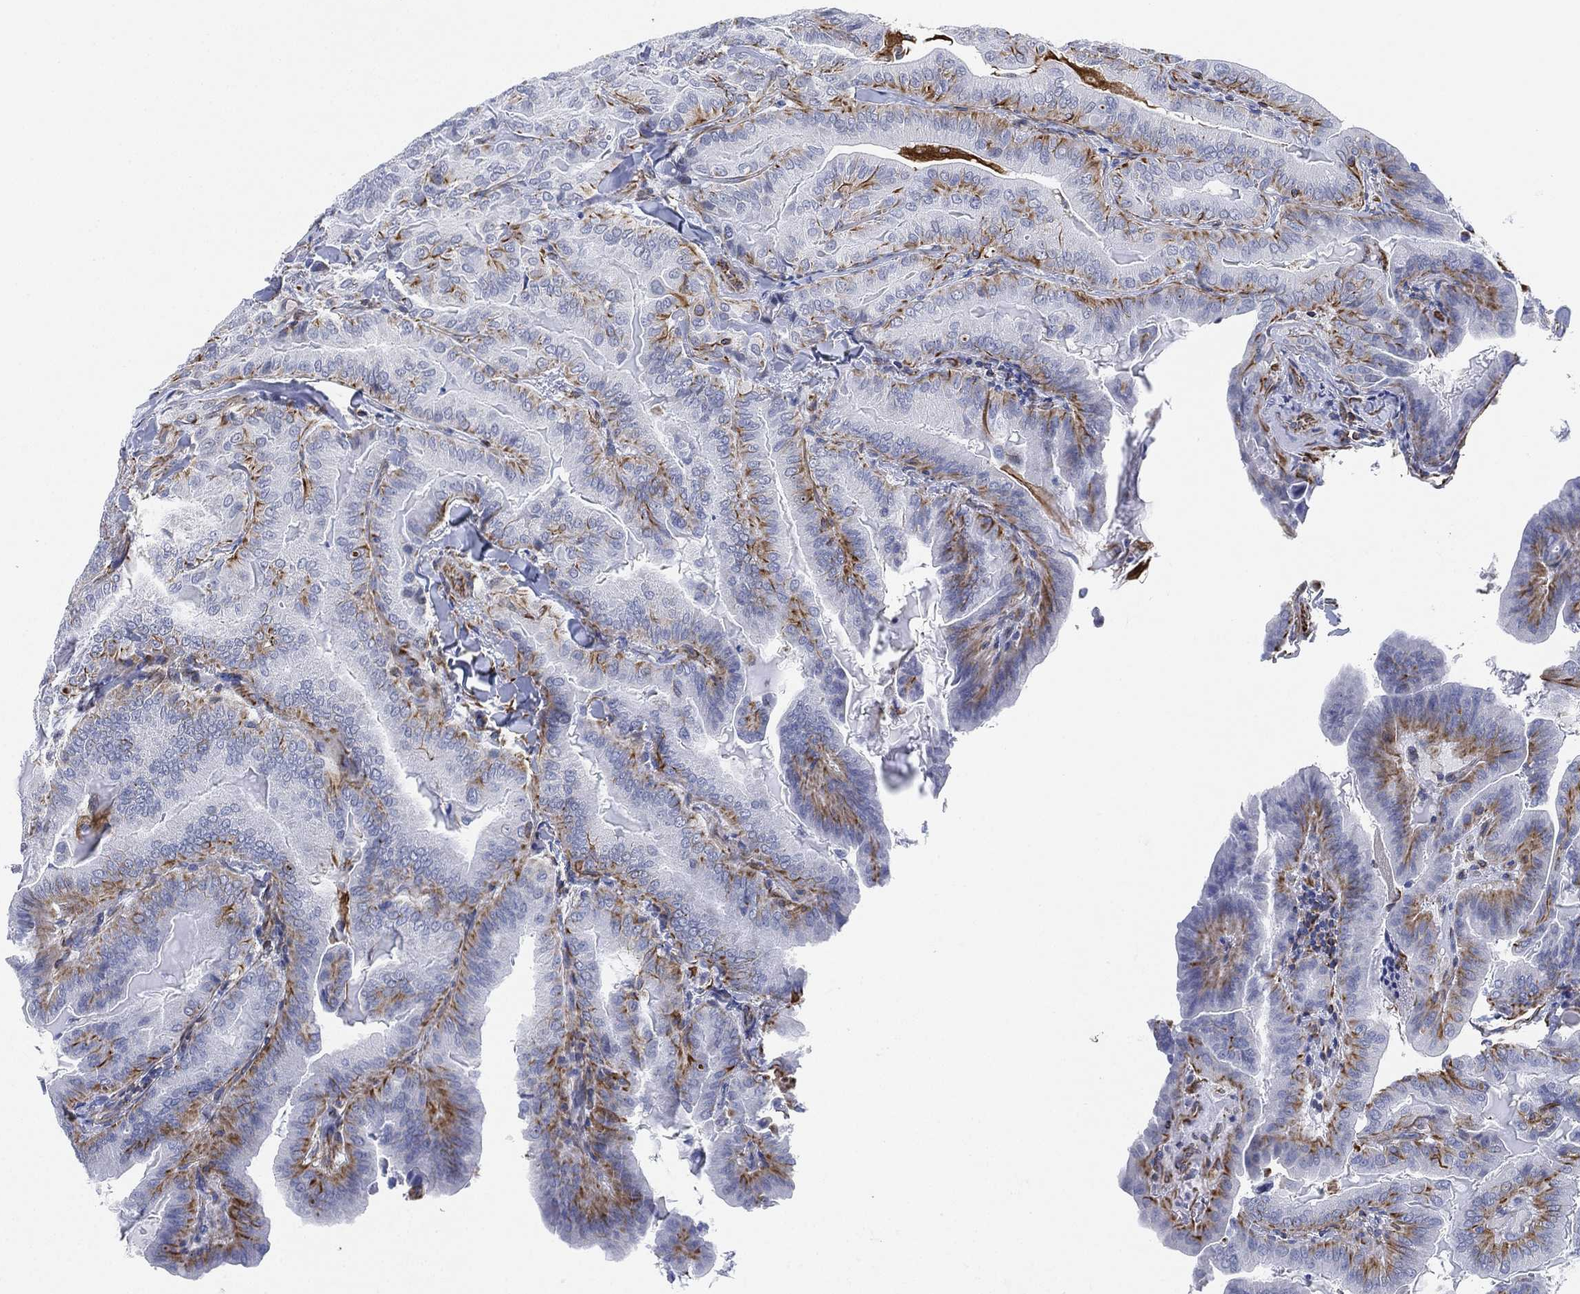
{"staining": {"intensity": "moderate", "quantity": "25%-75%", "location": "cytoplasmic/membranous"}, "tissue": "thyroid cancer", "cell_type": "Tumor cells", "image_type": "cancer", "snomed": [{"axis": "morphology", "description": "Papillary adenocarcinoma, NOS"}, {"axis": "topography", "description": "Thyroid gland"}], "caption": "Immunohistochemical staining of papillary adenocarcinoma (thyroid) reveals medium levels of moderate cytoplasmic/membranous expression in approximately 25%-75% of tumor cells. The staining is performed using DAB (3,3'-diaminobenzidine) brown chromogen to label protein expression. The nuclei are counter-stained blue using hematoxylin.", "gene": "PSKH2", "patient": {"sex": "female", "age": 68}}